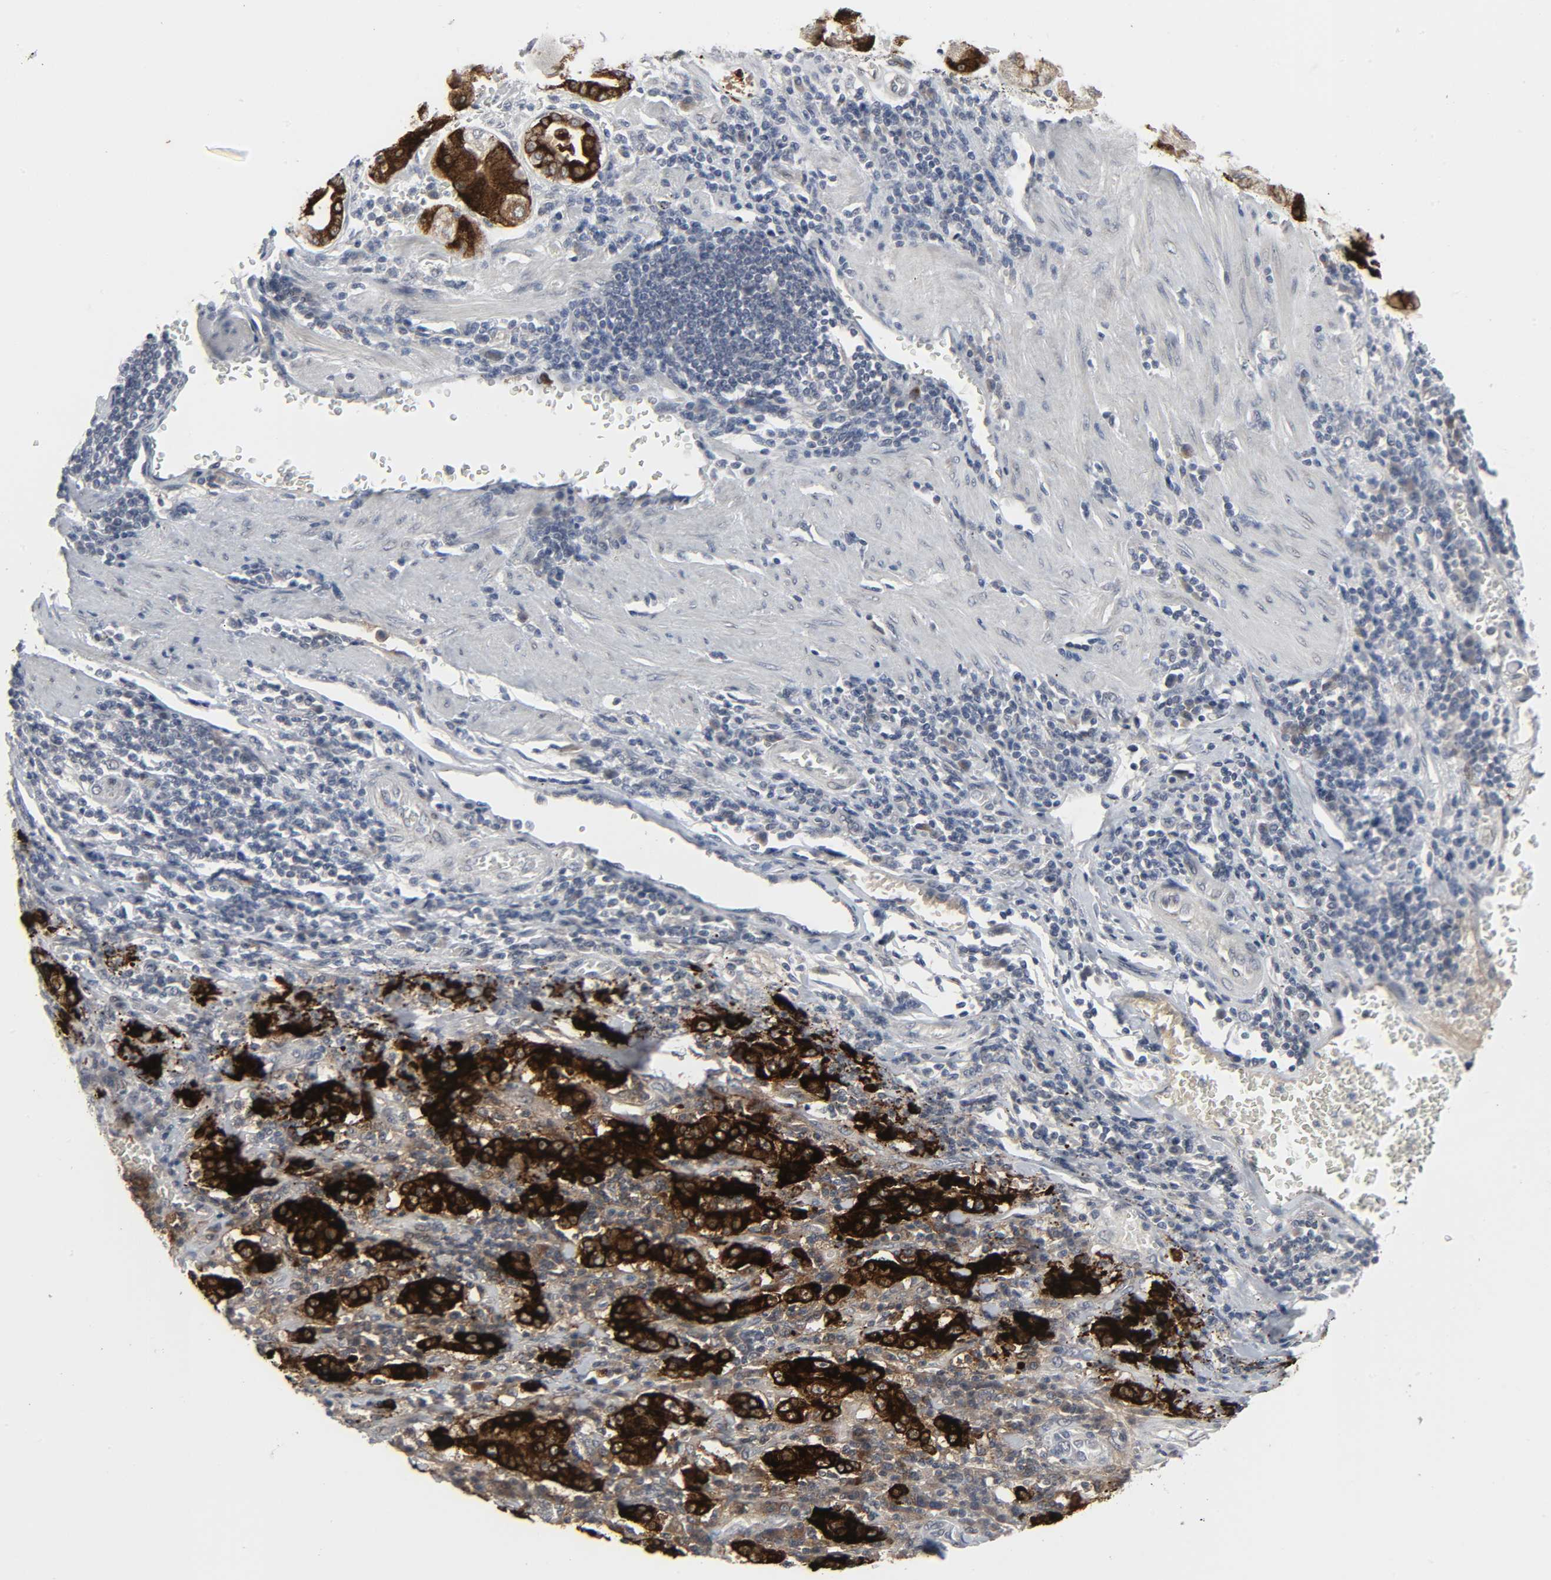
{"staining": {"intensity": "strong", "quantity": ">75%", "location": "cytoplasmic/membranous"}, "tissue": "stomach cancer", "cell_type": "Tumor cells", "image_type": "cancer", "snomed": [{"axis": "morphology", "description": "Normal tissue, NOS"}, {"axis": "morphology", "description": "Adenocarcinoma, NOS"}, {"axis": "topography", "description": "Stomach, upper"}, {"axis": "topography", "description": "Stomach"}], "caption": "A micrograph of stomach adenocarcinoma stained for a protein reveals strong cytoplasmic/membranous brown staining in tumor cells. (DAB = brown stain, brightfield microscopy at high magnification).", "gene": "MUC1", "patient": {"sex": "male", "age": 59}}